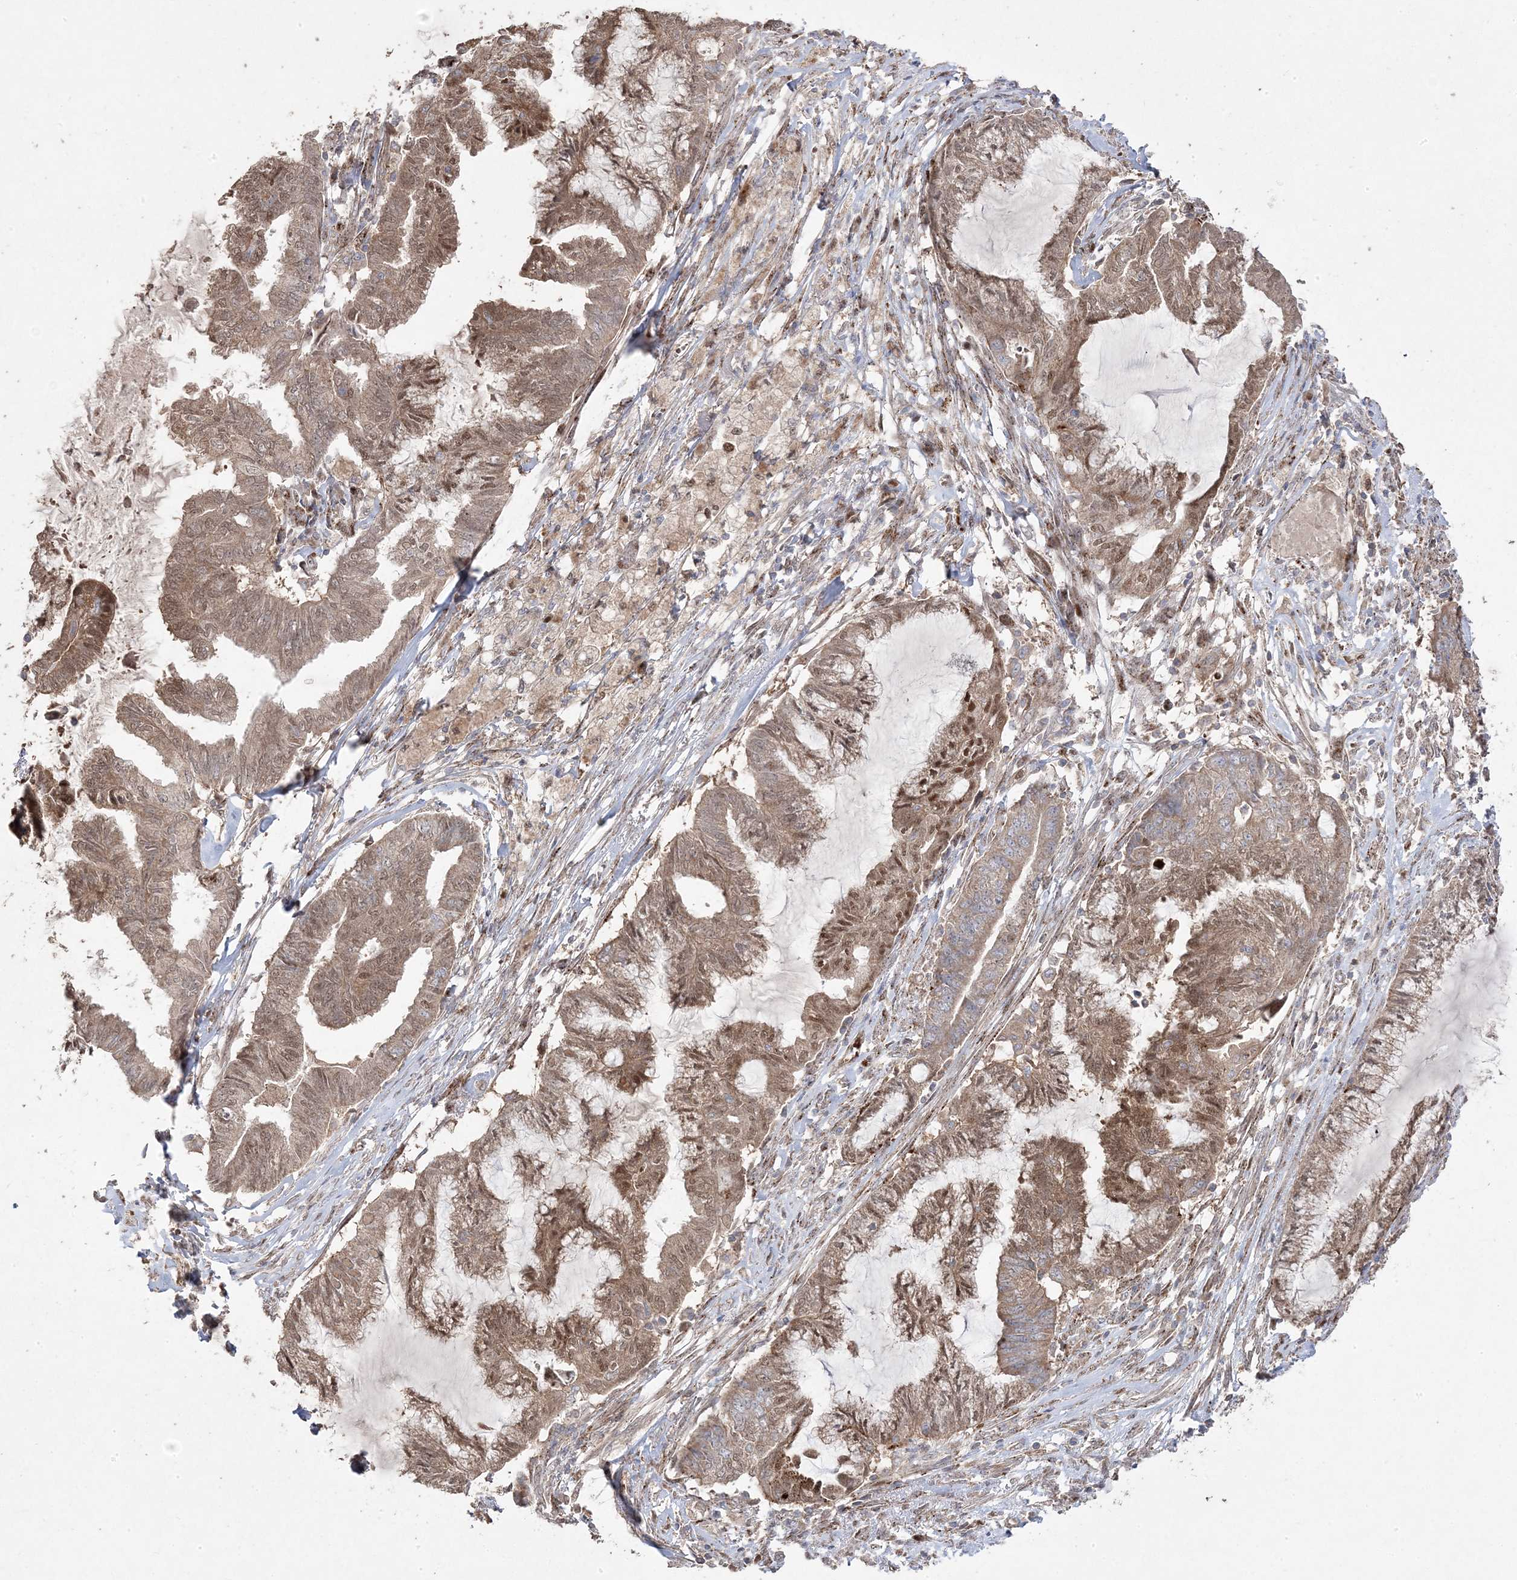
{"staining": {"intensity": "moderate", "quantity": ">75%", "location": "cytoplasmic/membranous,nuclear"}, "tissue": "endometrial cancer", "cell_type": "Tumor cells", "image_type": "cancer", "snomed": [{"axis": "morphology", "description": "Adenocarcinoma, NOS"}, {"axis": "topography", "description": "Endometrium"}], "caption": "Immunohistochemical staining of human endometrial adenocarcinoma reveals medium levels of moderate cytoplasmic/membranous and nuclear expression in approximately >75% of tumor cells. Nuclei are stained in blue.", "gene": "PPOX", "patient": {"sex": "female", "age": 86}}